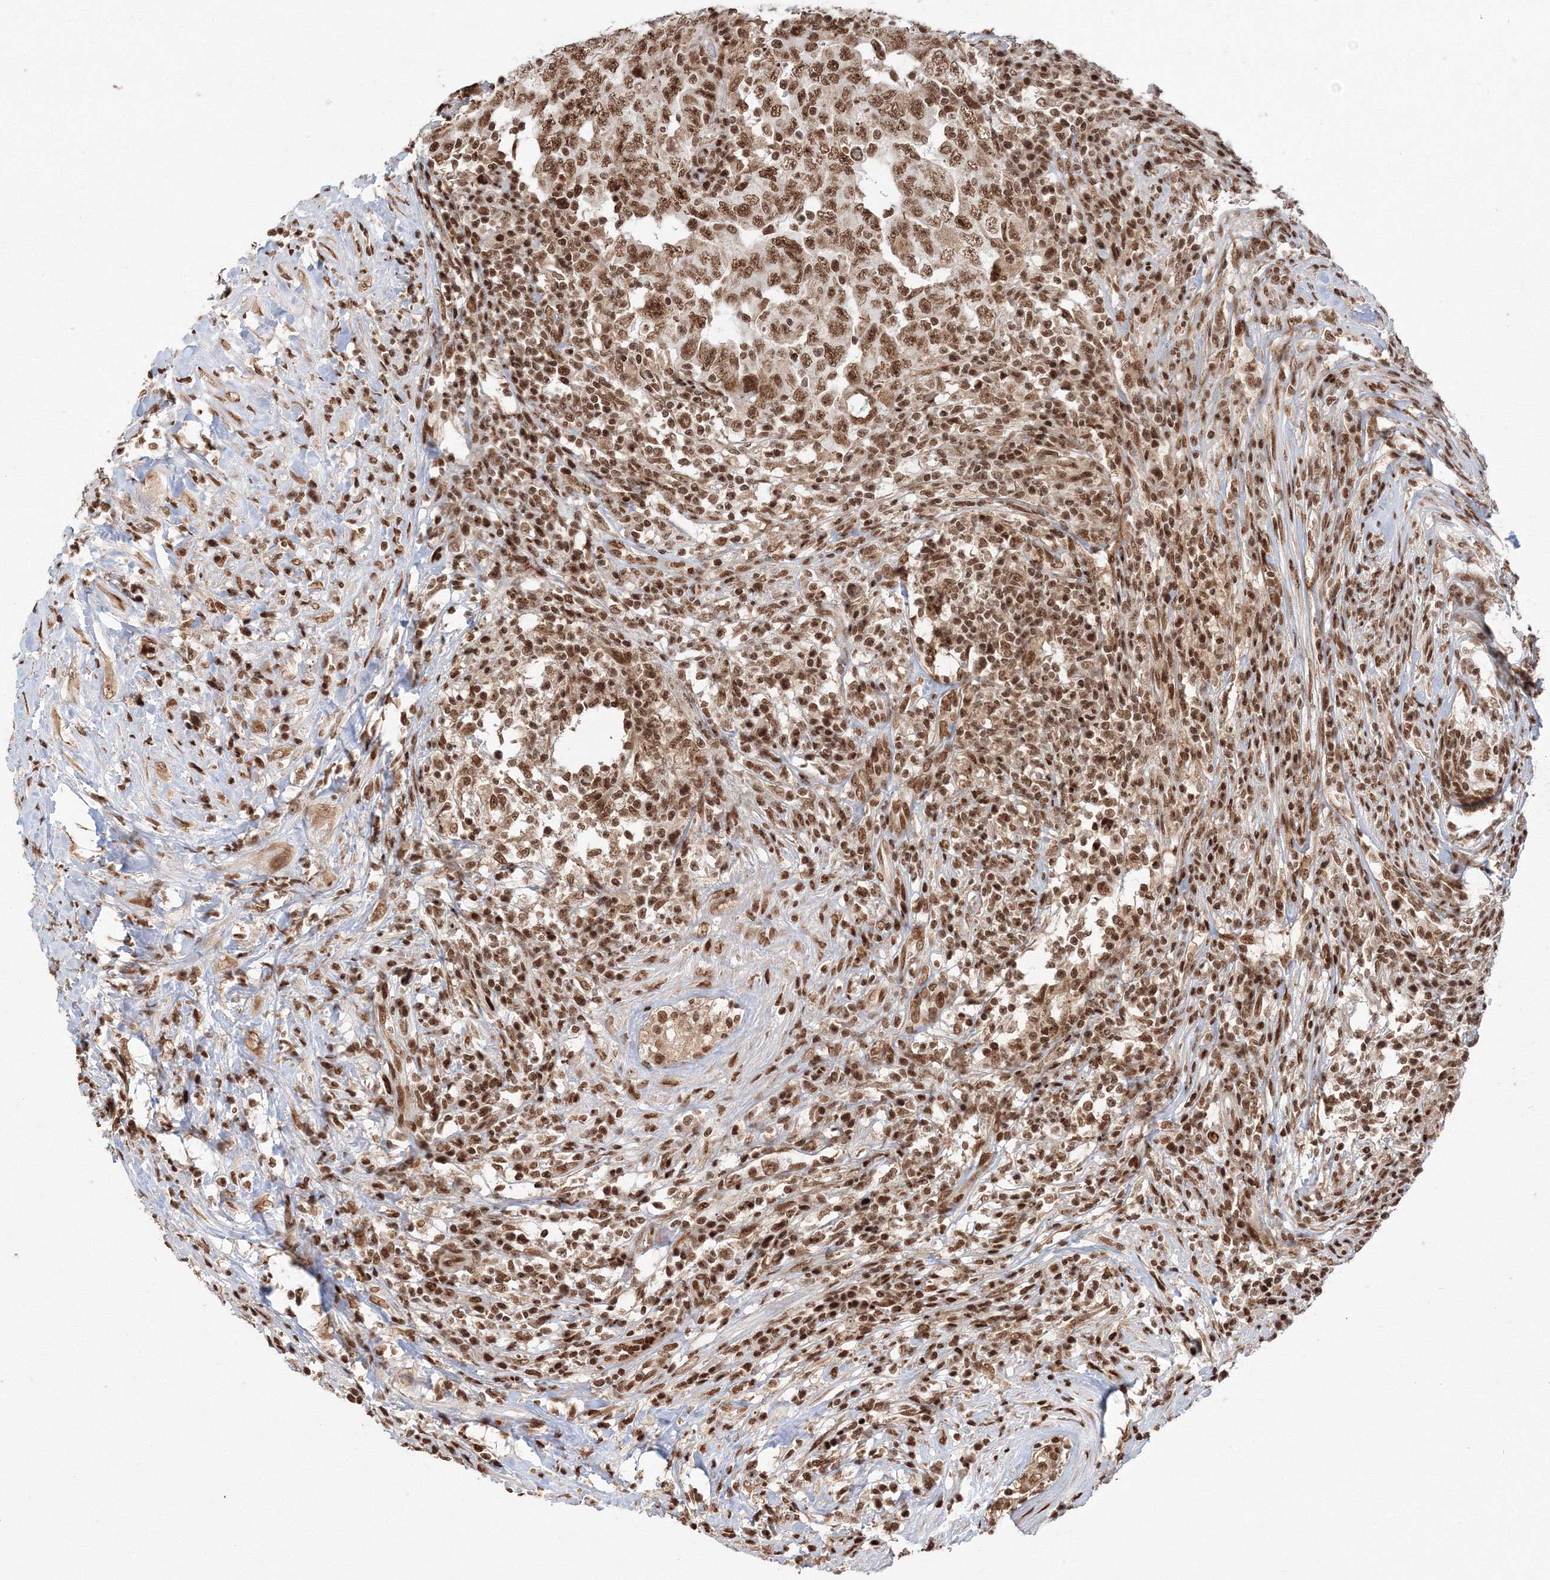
{"staining": {"intensity": "strong", "quantity": ">75%", "location": "nuclear"}, "tissue": "testis cancer", "cell_type": "Tumor cells", "image_type": "cancer", "snomed": [{"axis": "morphology", "description": "Carcinoma, Embryonal, NOS"}, {"axis": "topography", "description": "Testis"}], "caption": "There is high levels of strong nuclear staining in tumor cells of testis cancer (embryonal carcinoma), as demonstrated by immunohistochemical staining (brown color).", "gene": "KIF20A", "patient": {"sex": "male", "age": 26}}